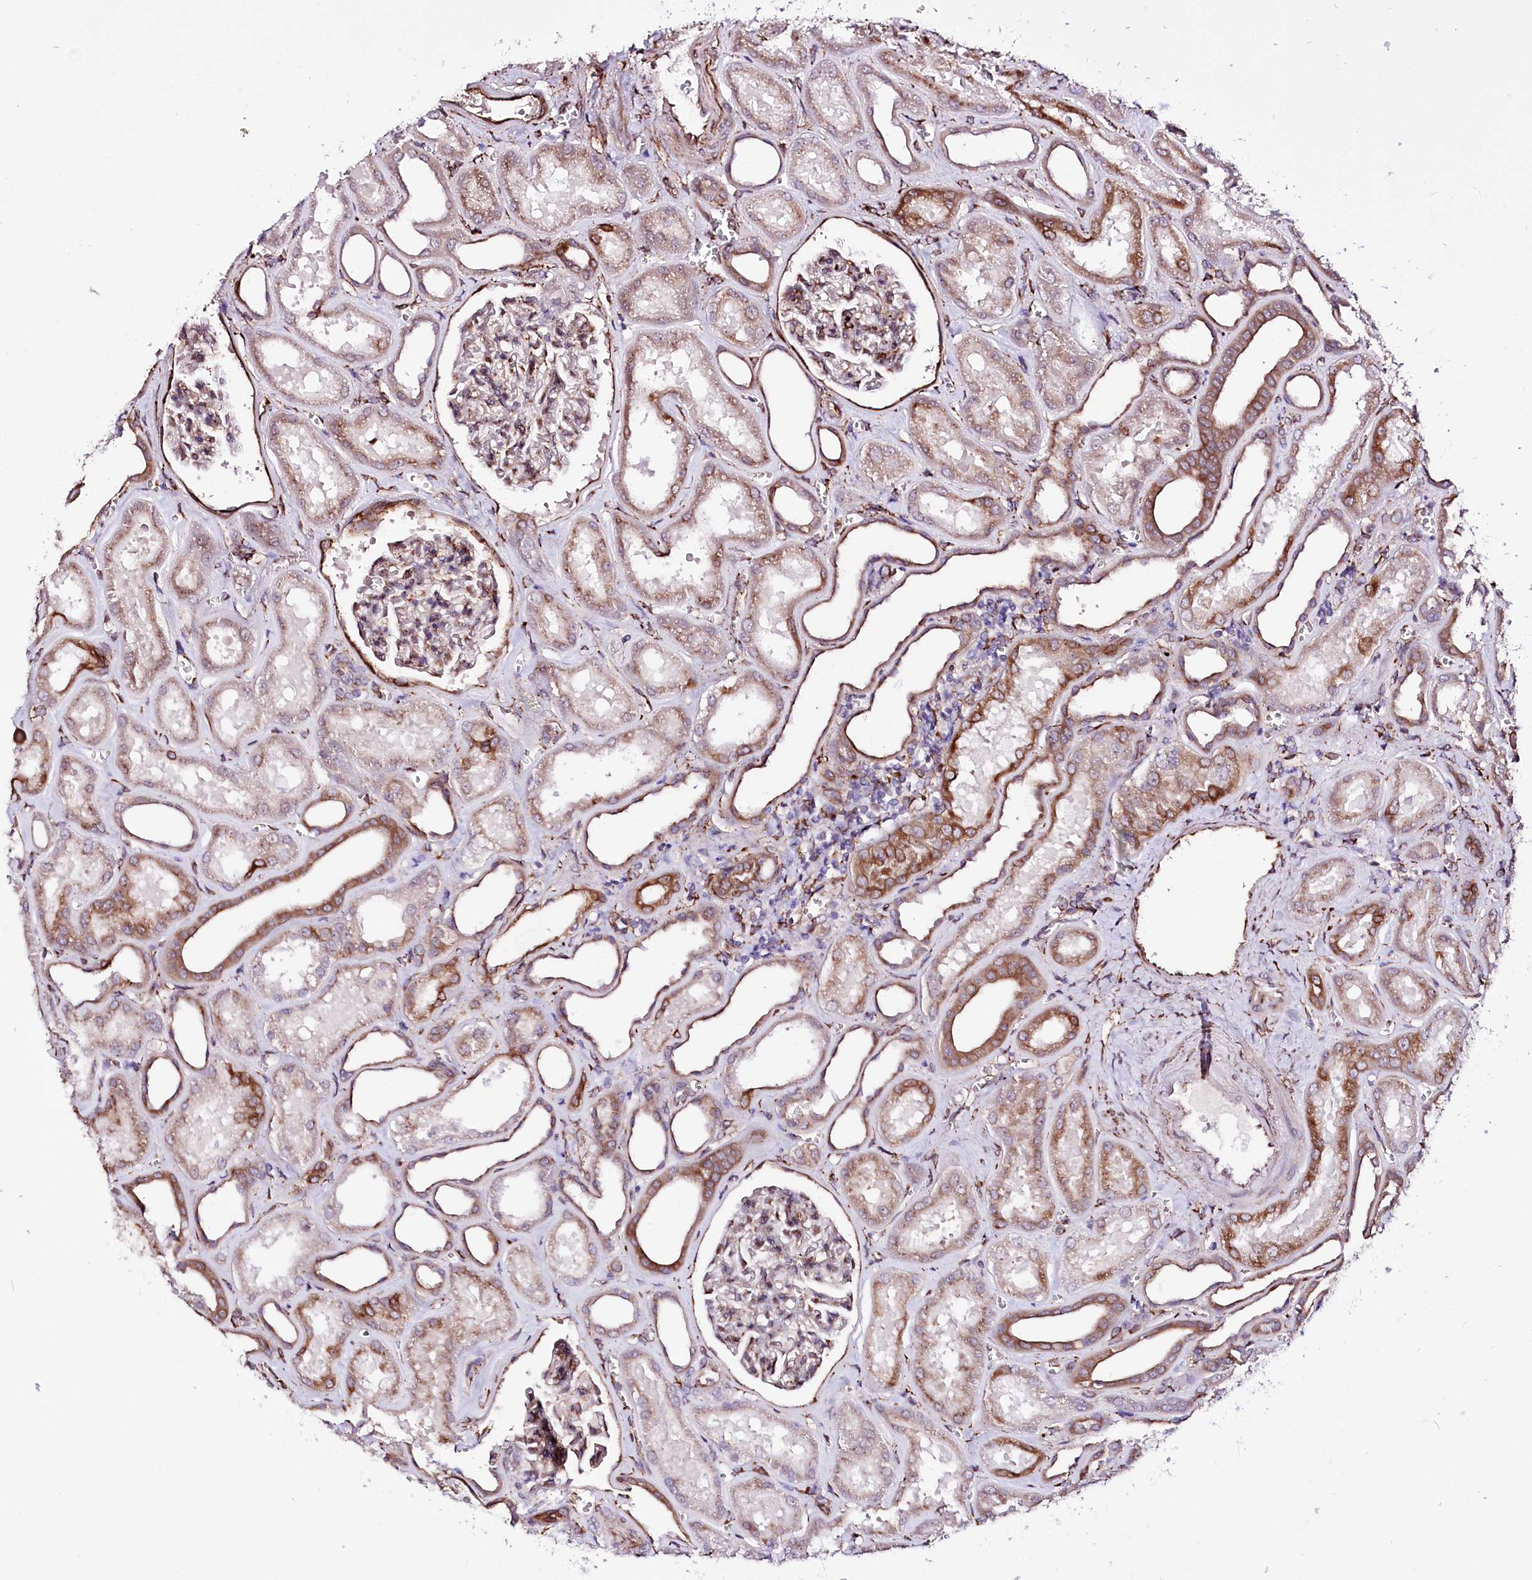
{"staining": {"intensity": "moderate", "quantity": "25%-75%", "location": "cytoplasmic/membranous"}, "tissue": "kidney", "cell_type": "Cells in glomeruli", "image_type": "normal", "snomed": [{"axis": "morphology", "description": "Normal tissue, NOS"}, {"axis": "morphology", "description": "Adenocarcinoma, NOS"}, {"axis": "topography", "description": "Kidney"}], "caption": "IHC of unremarkable kidney displays medium levels of moderate cytoplasmic/membranous positivity in about 25%-75% of cells in glomeruli.", "gene": "WWC1", "patient": {"sex": "female", "age": 68}}